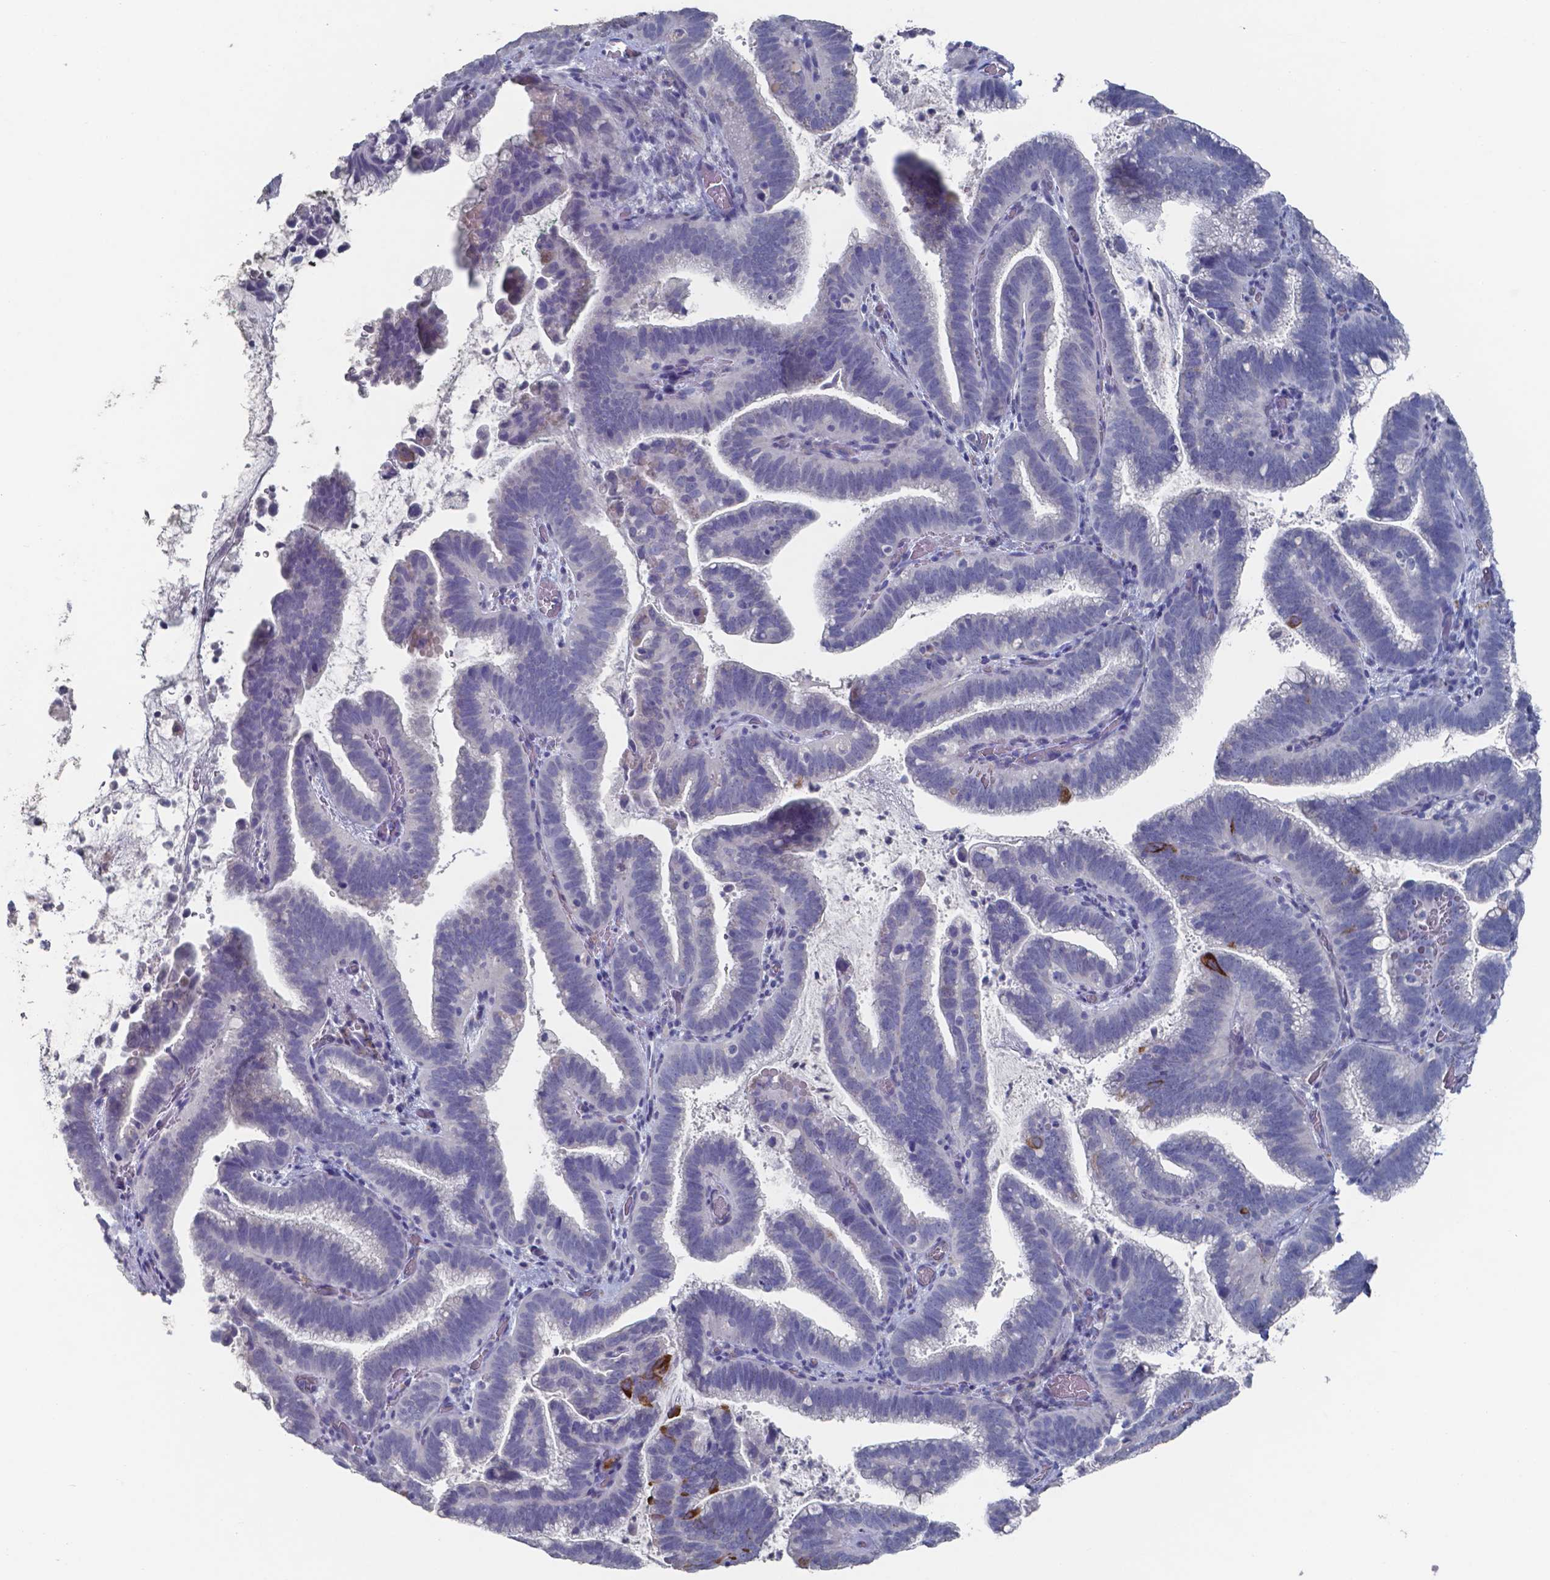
{"staining": {"intensity": "strong", "quantity": "<25%", "location": "cytoplasmic/membranous"}, "tissue": "cervical cancer", "cell_type": "Tumor cells", "image_type": "cancer", "snomed": [{"axis": "morphology", "description": "Adenocarcinoma, NOS"}, {"axis": "topography", "description": "Cervix"}], "caption": "Protein expression analysis of adenocarcinoma (cervical) demonstrates strong cytoplasmic/membranous positivity in approximately <25% of tumor cells.", "gene": "PLA2R1", "patient": {"sex": "female", "age": 61}}